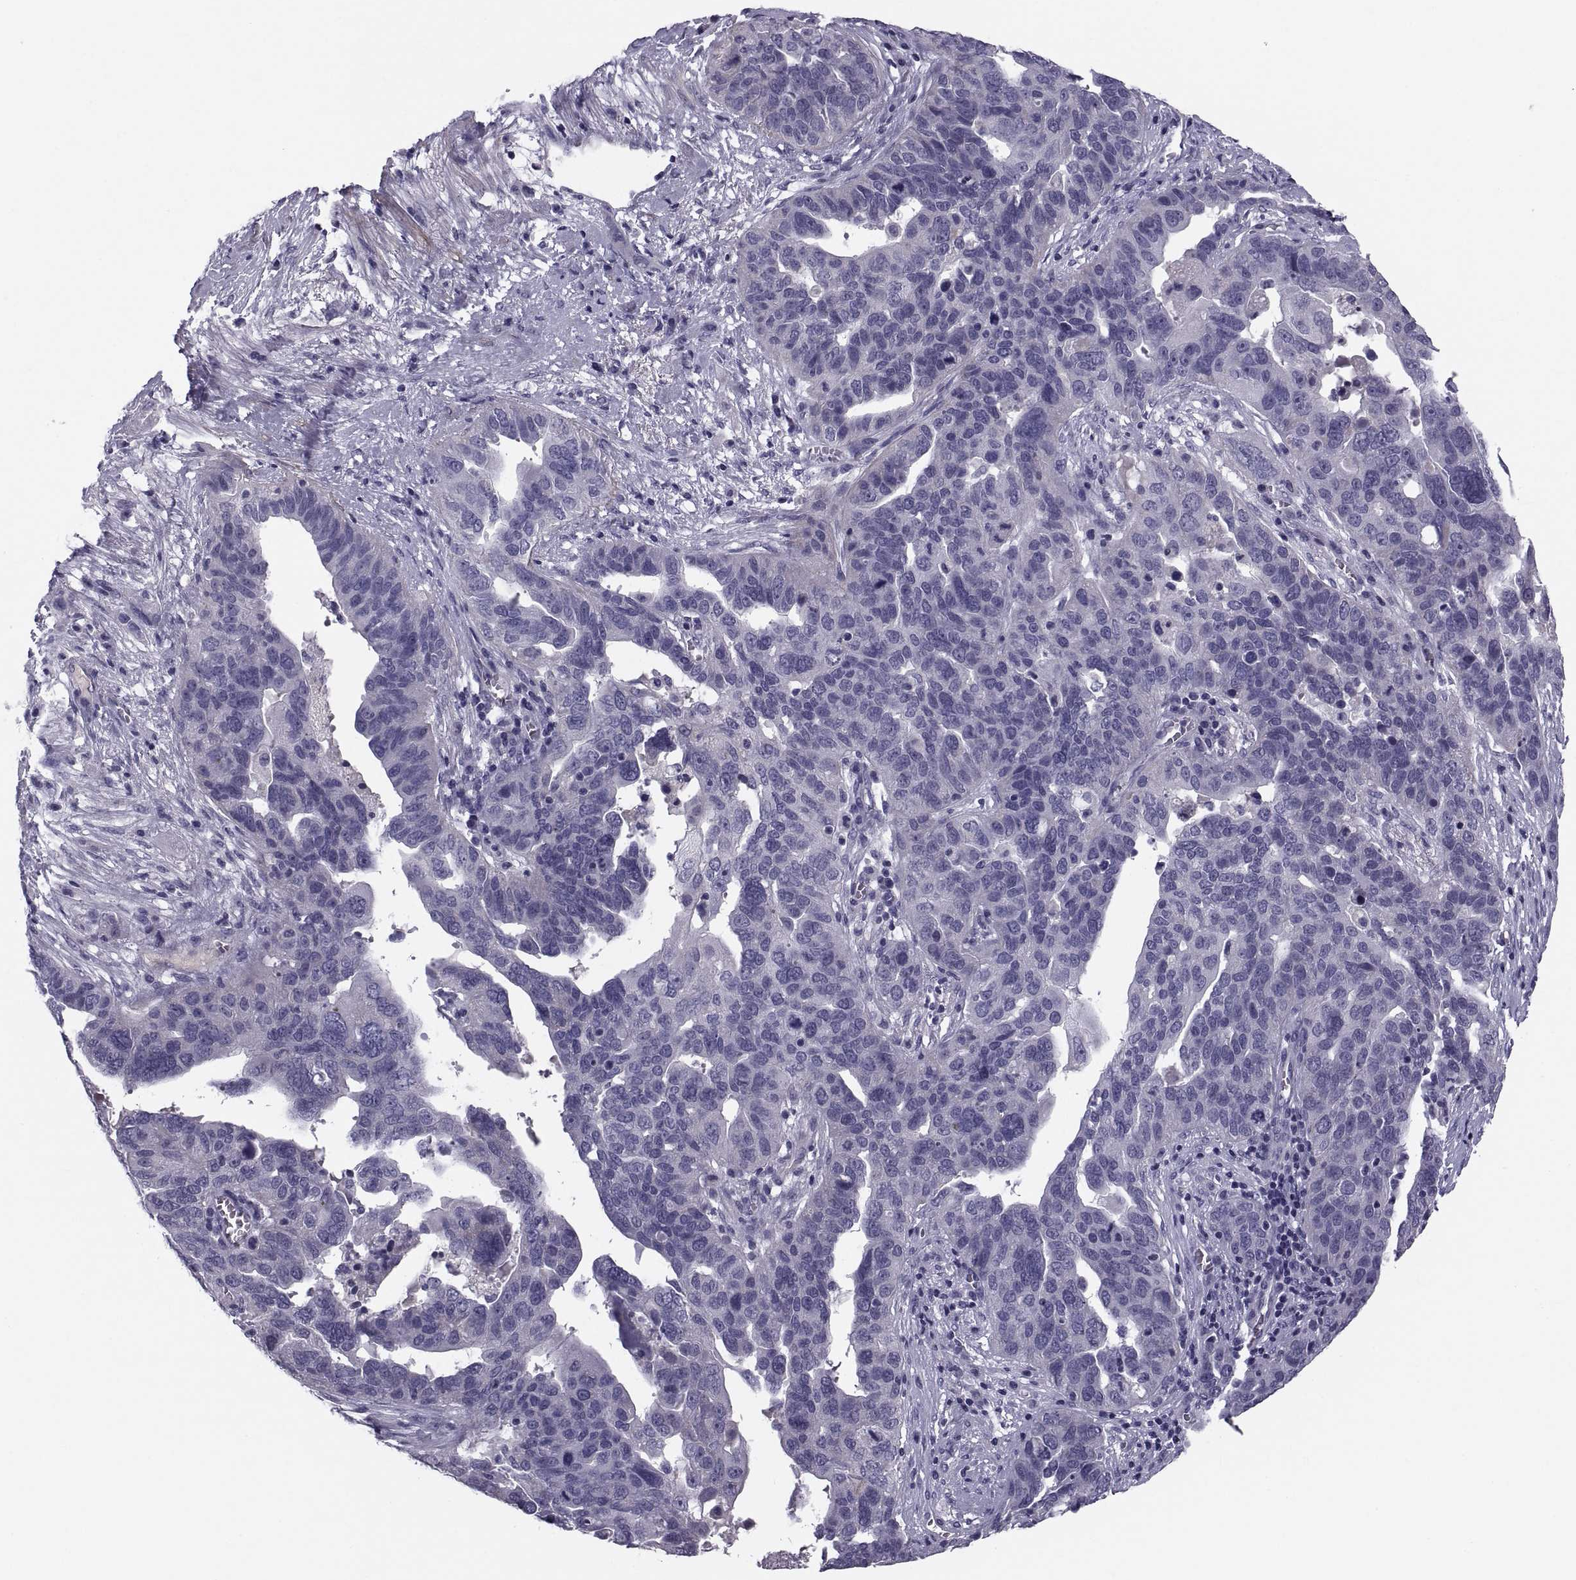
{"staining": {"intensity": "negative", "quantity": "none", "location": "none"}, "tissue": "ovarian cancer", "cell_type": "Tumor cells", "image_type": "cancer", "snomed": [{"axis": "morphology", "description": "Carcinoma, endometroid"}, {"axis": "topography", "description": "Soft tissue"}, {"axis": "topography", "description": "Ovary"}], "caption": "Immunohistochemistry (IHC) of human ovarian cancer (endometroid carcinoma) exhibits no staining in tumor cells.", "gene": "PDZRN4", "patient": {"sex": "female", "age": 52}}